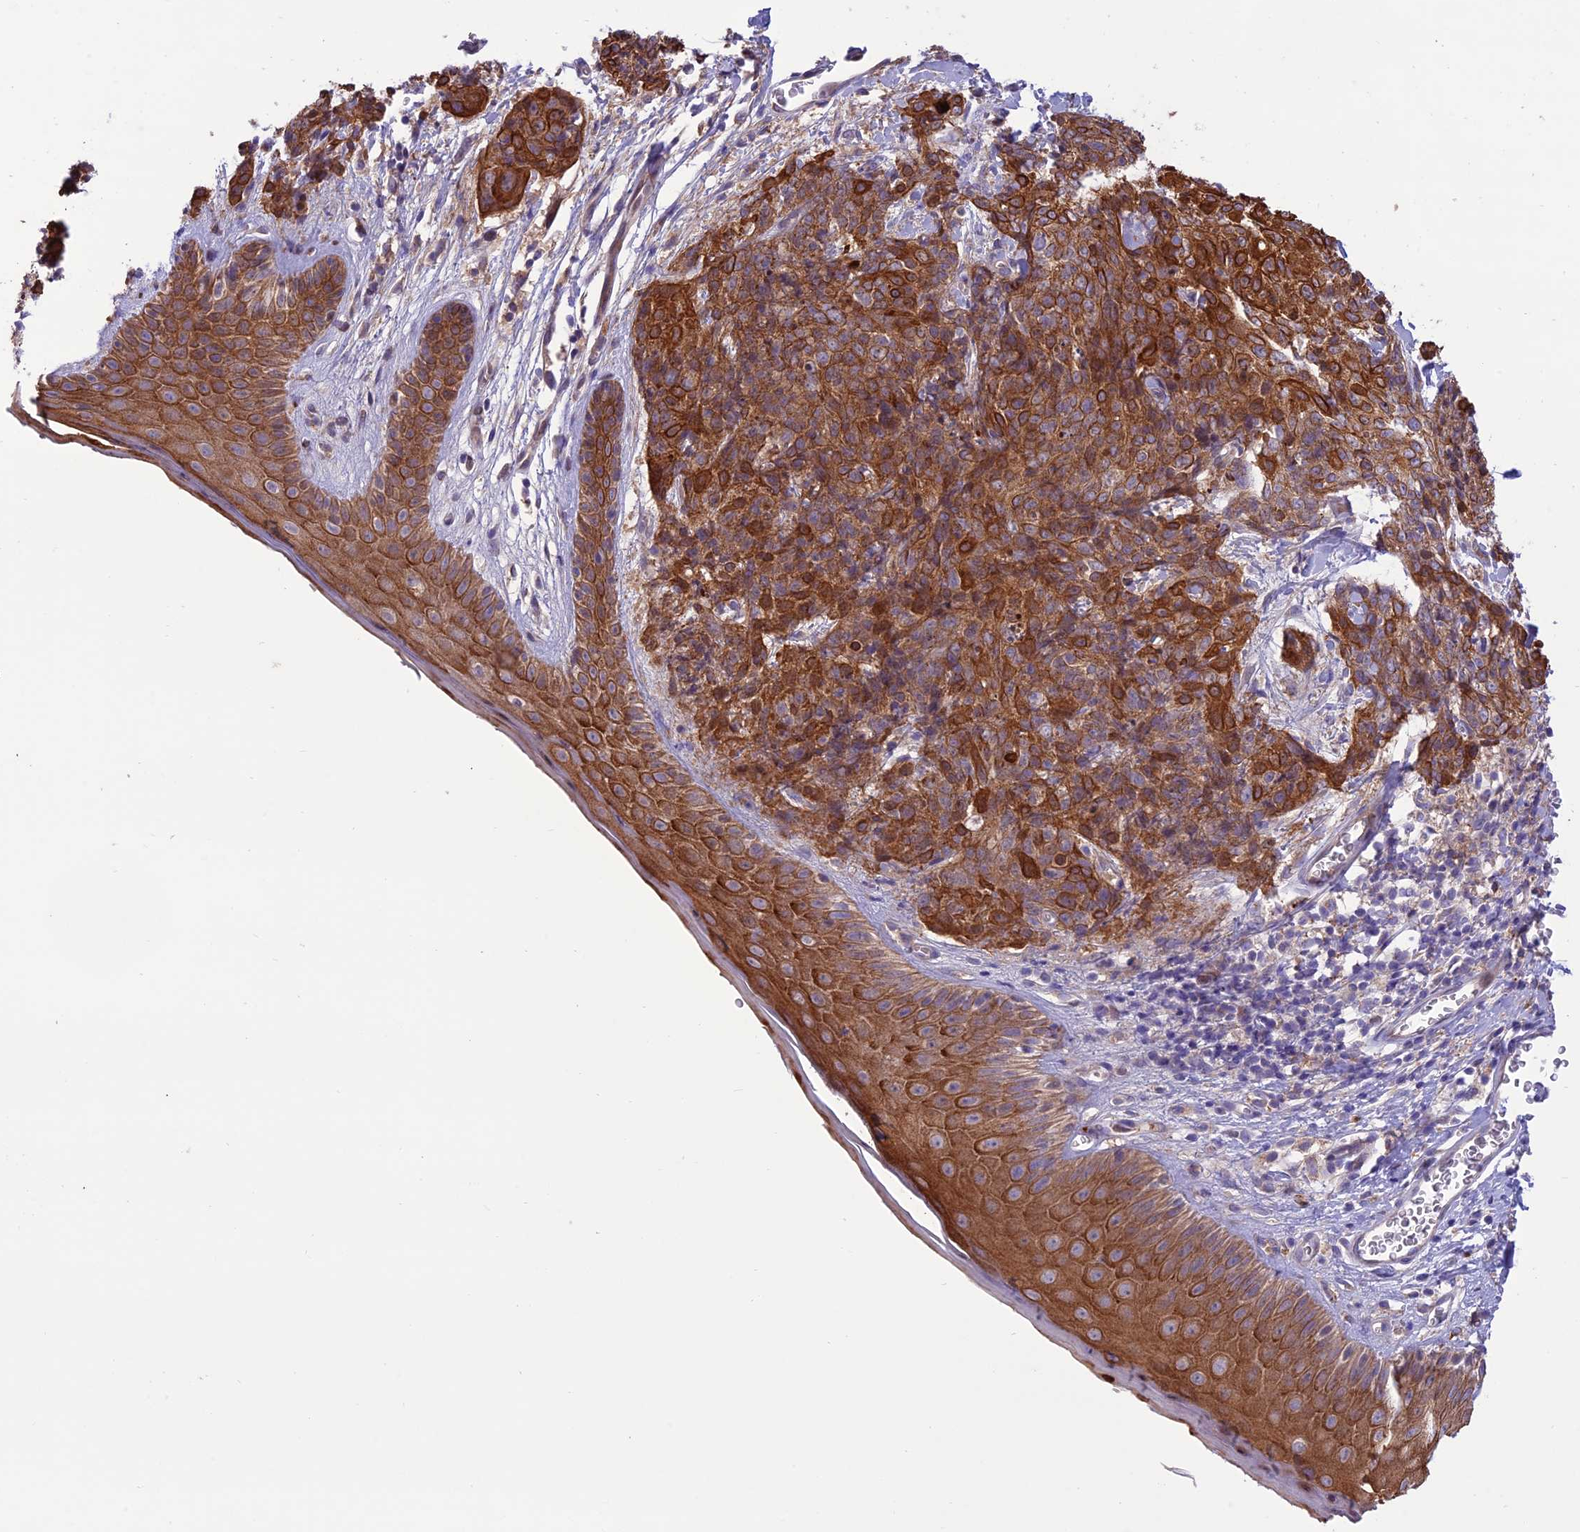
{"staining": {"intensity": "strong", "quantity": ">75%", "location": "cytoplasmic/membranous"}, "tissue": "skin cancer", "cell_type": "Tumor cells", "image_type": "cancer", "snomed": [{"axis": "morphology", "description": "Squamous cell carcinoma, NOS"}, {"axis": "topography", "description": "Skin"}, {"axis": "topography", "description": "Vulva"}], "caption": "Immunohistochemistry (IHC) micrograph of neoplastic tissue: human skin squamous cell carcinoma stained using immunohistochemistry (IHC) shows high levels of strong protein expression localized specifically in the cytoplasmic/membranous of tumor cells, appearing as a cytoplasmic/membranous brown color.", "gene": "JMY", "patient": {"sex": "female", "age": 85}}